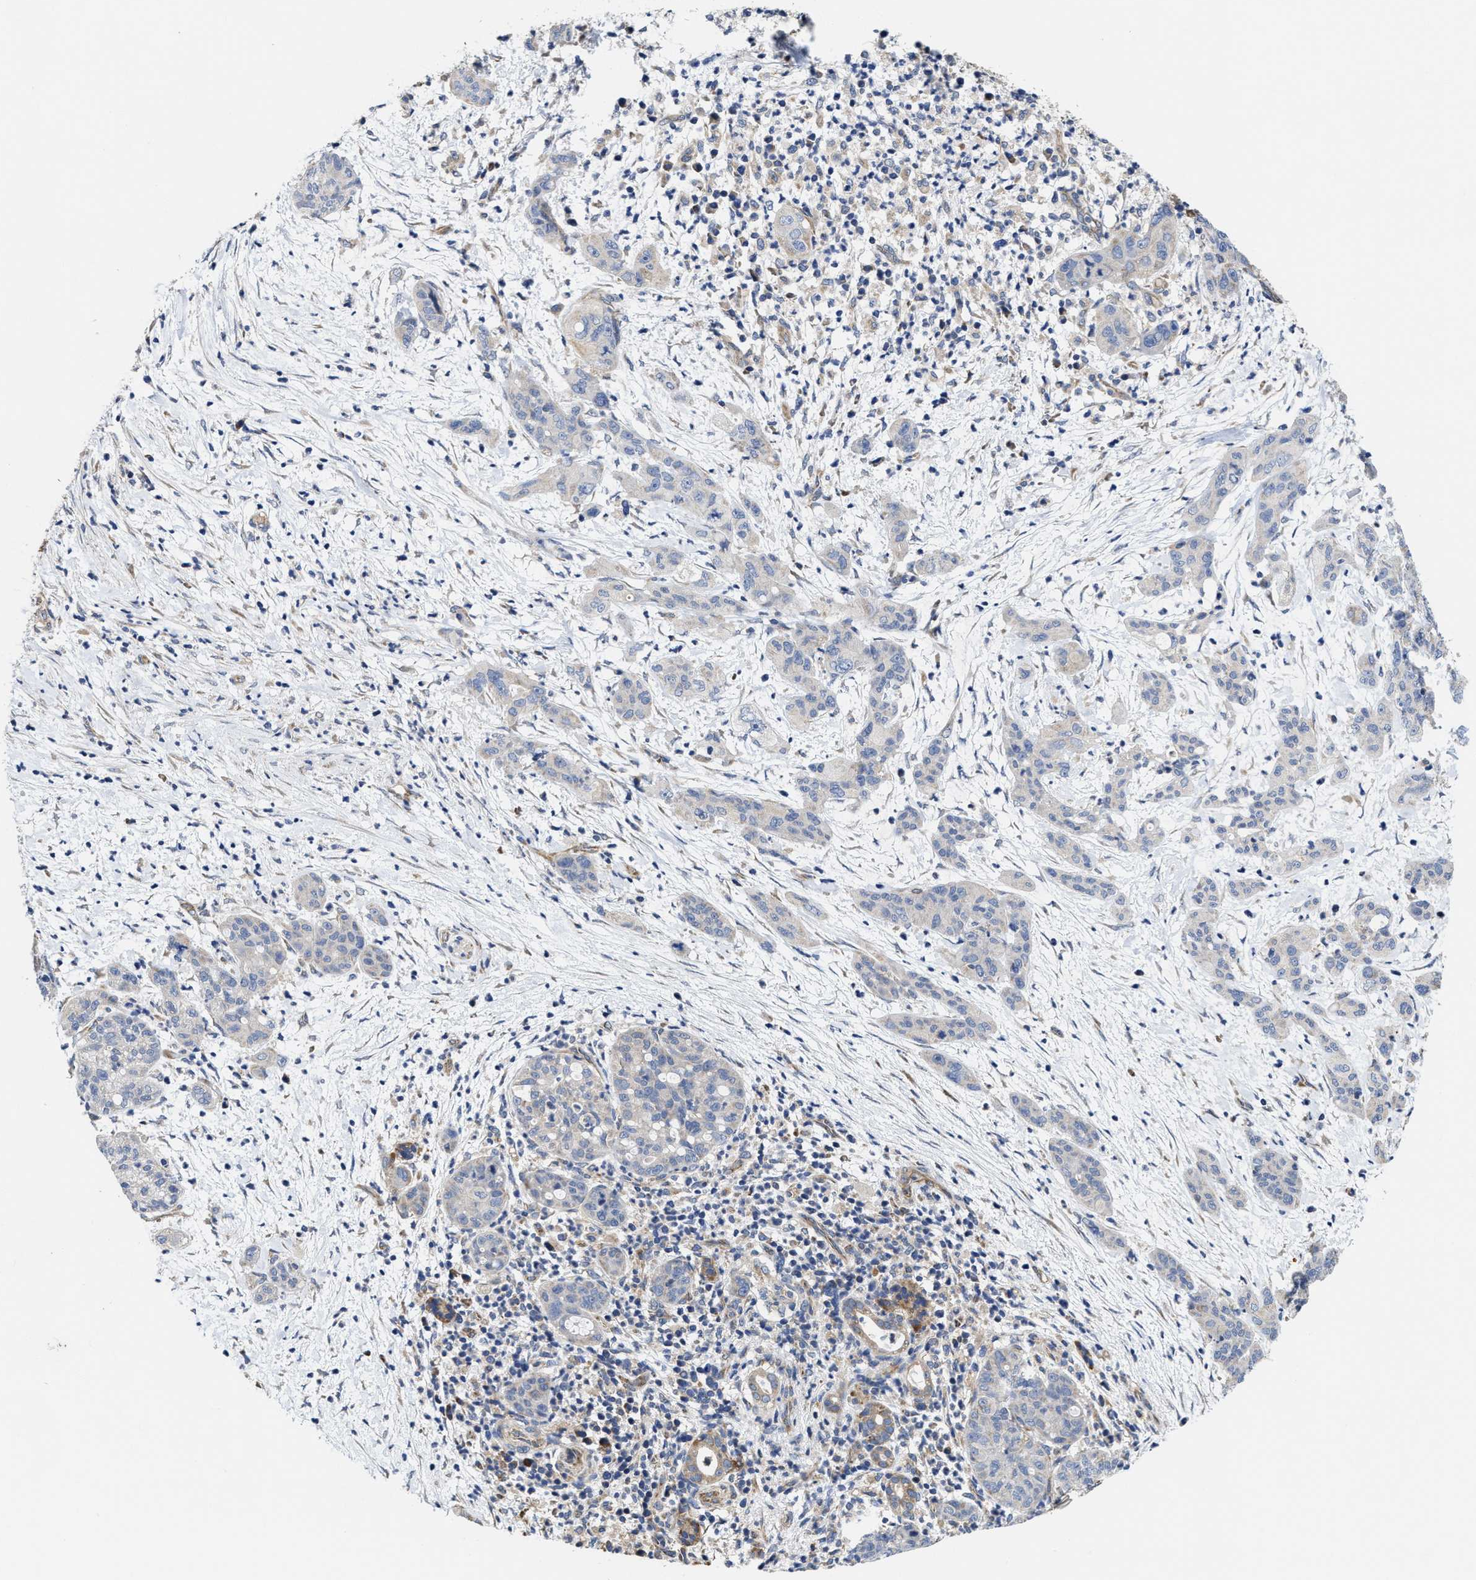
{"staining": {"intensity": "negative", "quantity": "none", "location": "none"}, "tissue": "pancreatic cancer", "cell_type": "Tumor cells", "image_type": "cancer", "snomed": [{"axis": "morphology", "description": "Adenocarcinoma, NOS"}, {"axis": "topography", "description": "Pancreas"}], "caption": "A high-resolution image shows immunohistochemistry staining of pancreatic adenocarcinoma, which demonstrates no significant expression in tumor cells.", "gene": "TRAF6", "patient": {"sex": "female", "age": 78}}